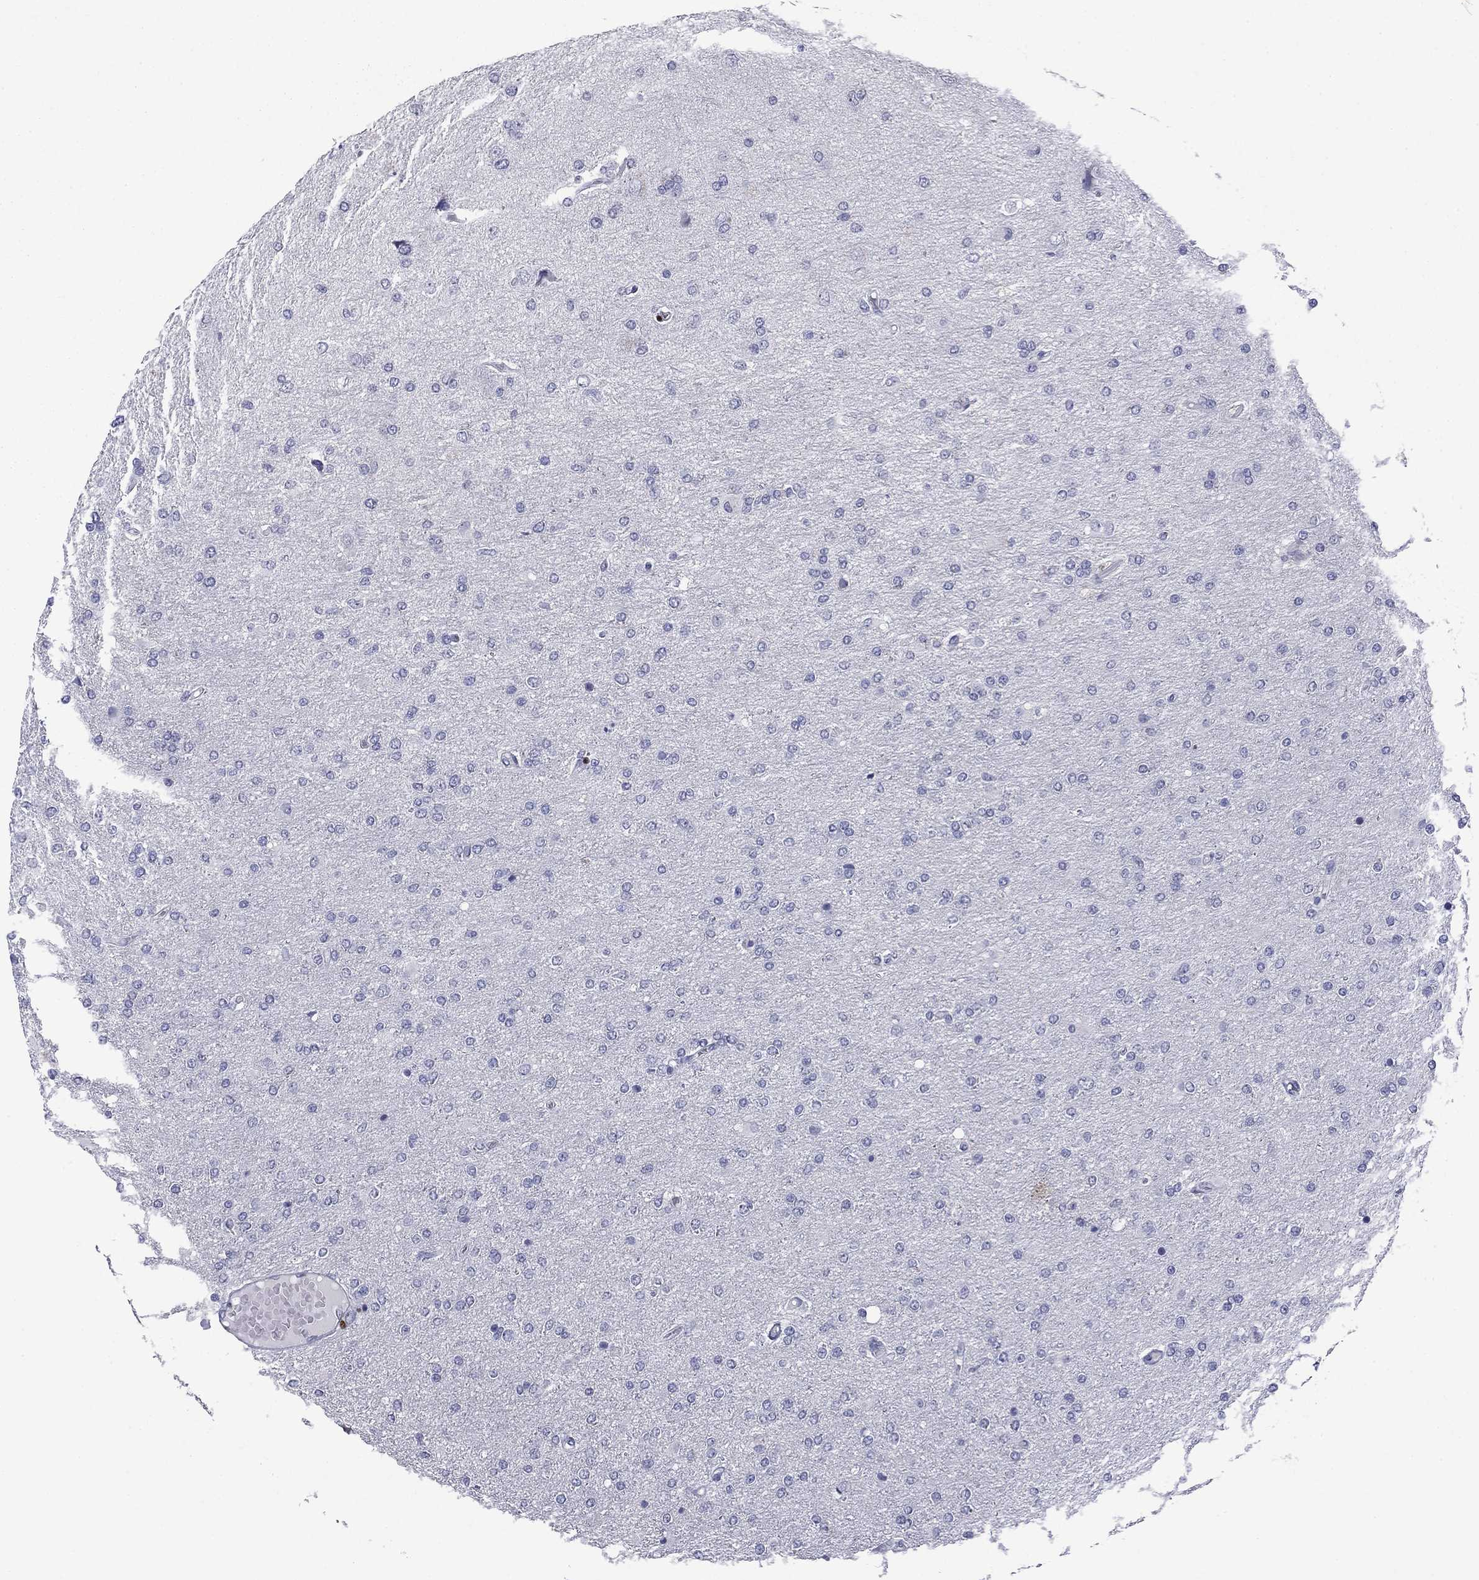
{"staining": {"intensity": "negative", "quantity": "none", "location": "none"}, "tissue": "glioma", "cell_type": "Tumor cells", "image_type": "cancer", "snomed": [{"axis": "morphology", "description": "Glioma, malignant, High grade"}, {"axis": "topography", "description": "Cerebral cortex"}], "caption": "An image of human glioma is negative for staining in tumor cells.", "gene": "IKZF3", "patient": {"sex": "male", "age": 70}}